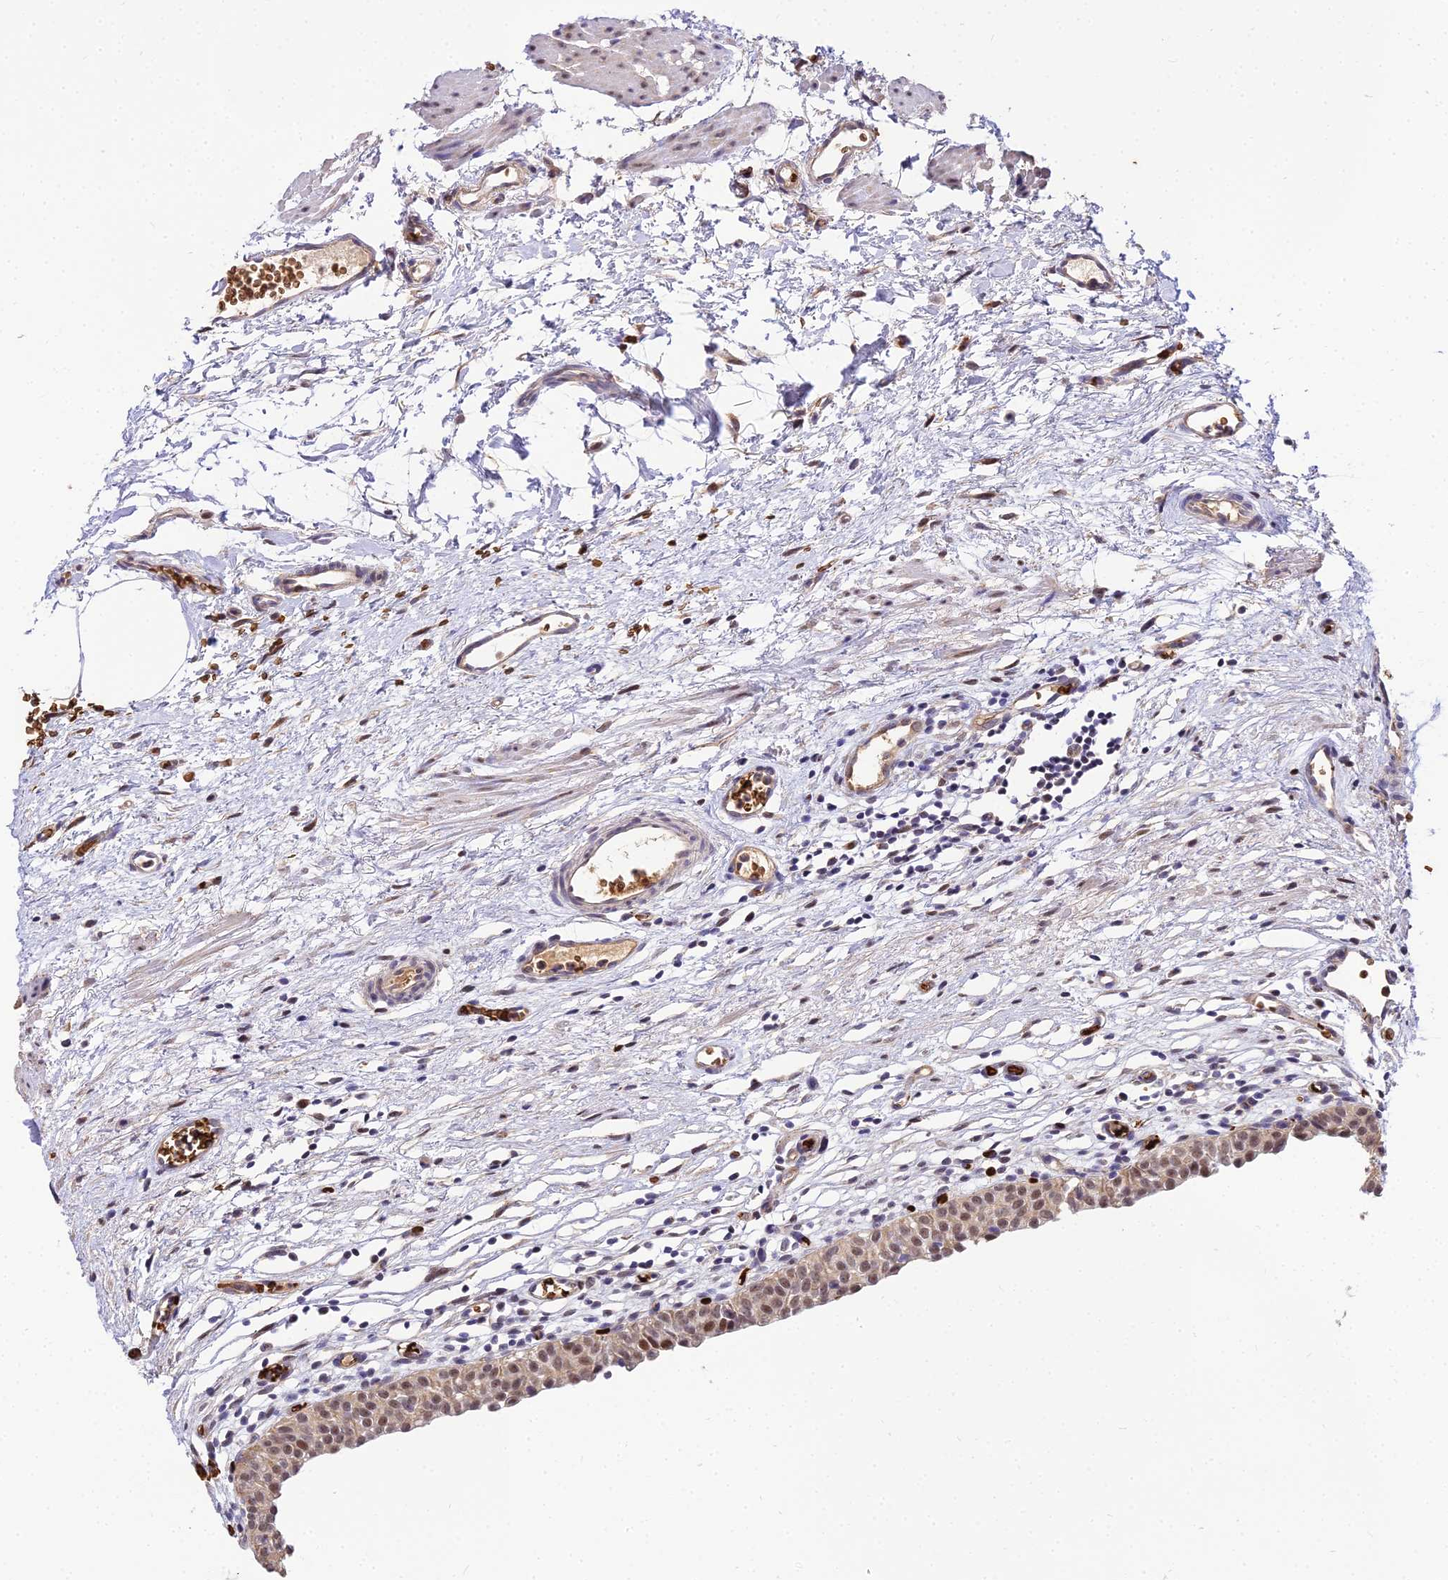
{"staining": {"intensity": "moderate", "quantity": ">75%", "location": "cytoplasmic/membranous,nuclear"}, "tissue": "urinary bladder", "cell_type": "Urothelial cells", "image_type": "normal", "snomed": [{"axis": "morphology", "description": "Normal tissue, NOS"}, {"axis": "morphology", "description": "Urothelial carcinoma, High grade"}, {"axis": "topography", "description": "Urinary bladder"}], "caption": "Immunohistochemistry (IHC) micrograph of normal human urinary bladder stained for a protein (brown), which reveals medium levels of moderate cytoplasmic/membranous,nuclear positivity in about >75% of urothelial cells.", "gene": "BCL9", "patient": {"sex": "female", "age": 60}}